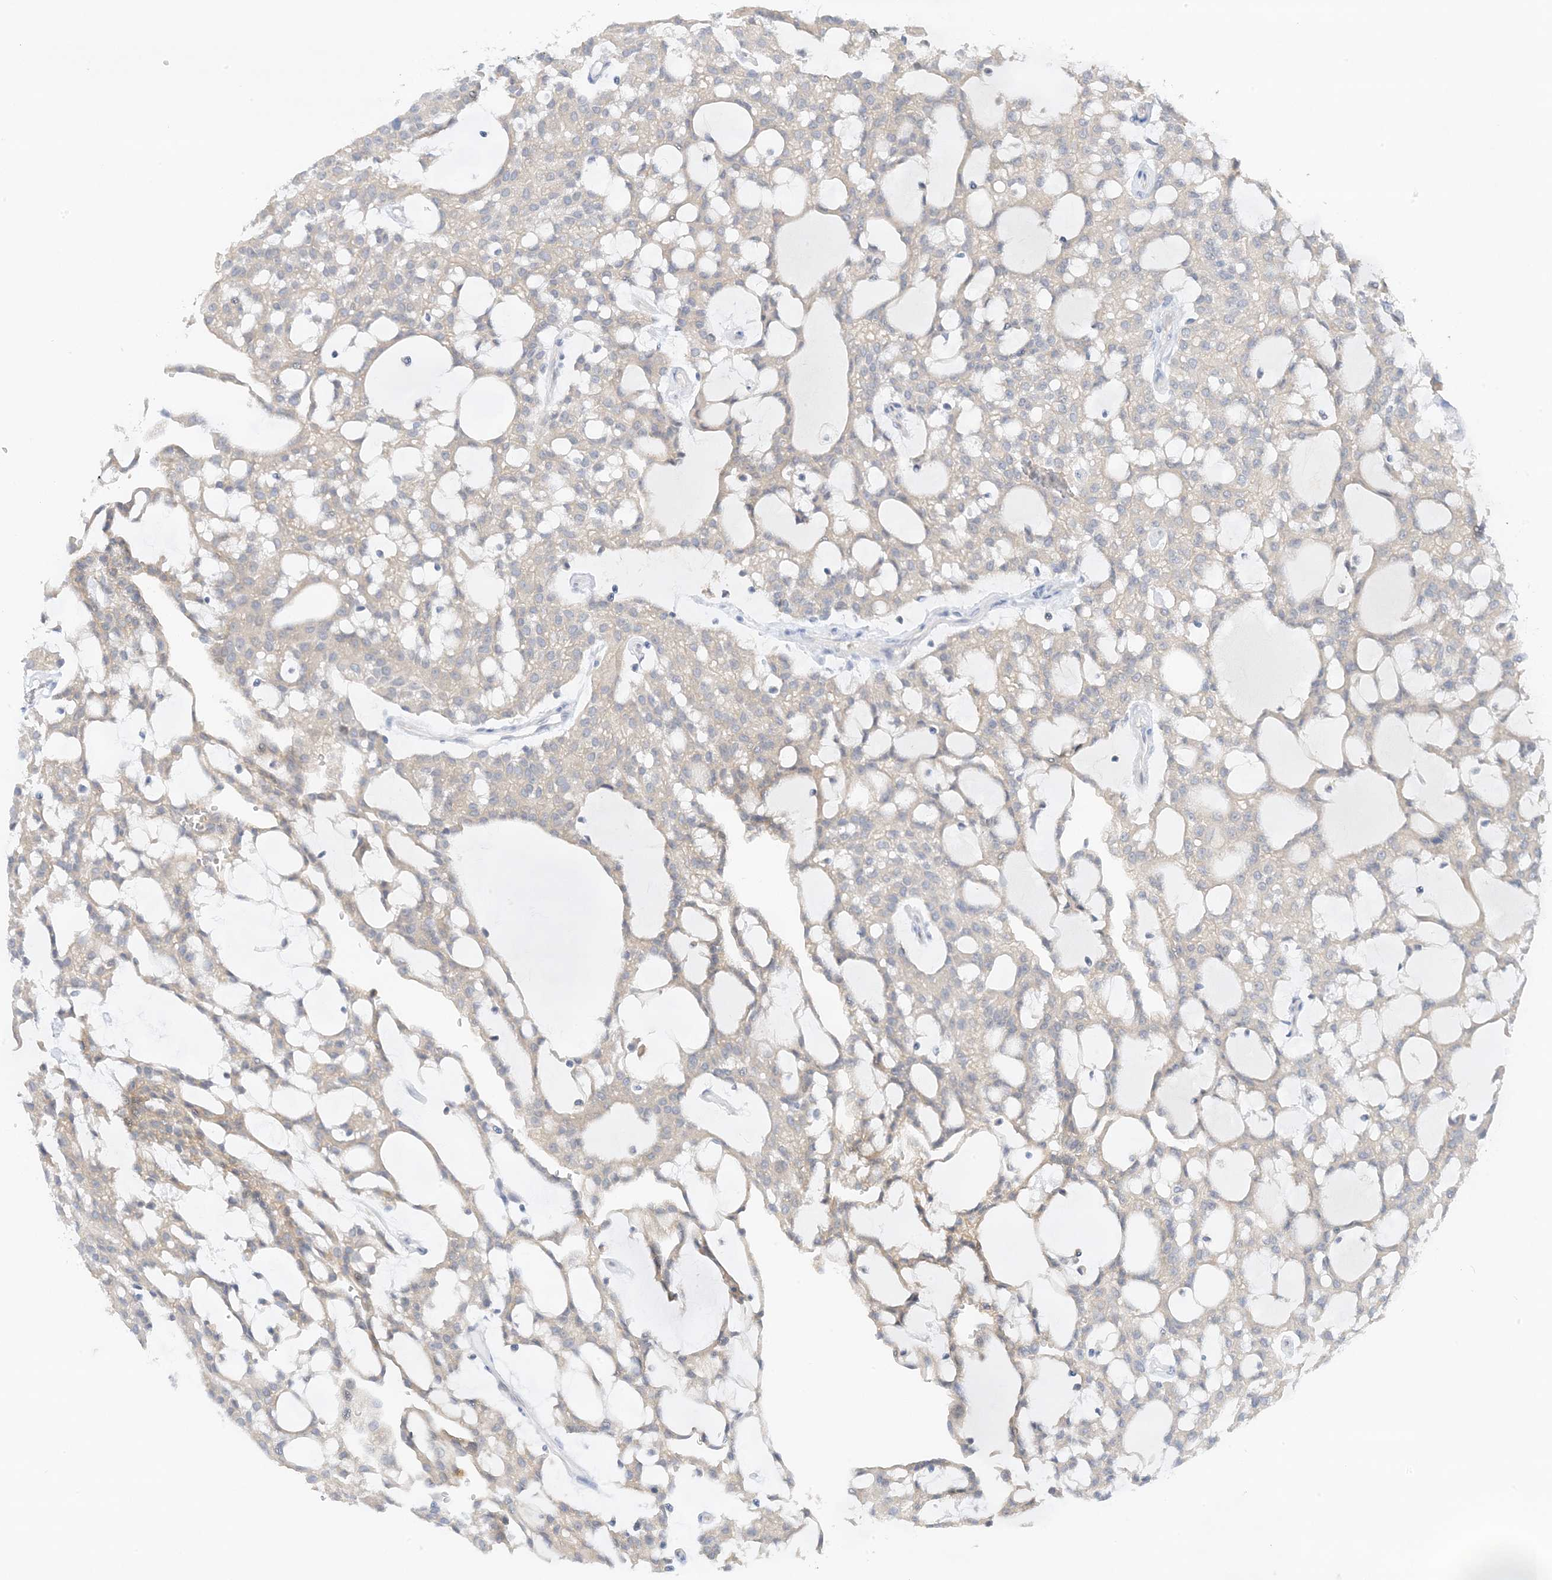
{"staining": {"intensity": "negative", "quantity": "none", "location": "none"}, "tissue": "renal cancer", "cell_type": "Tumor cells", "image_type": "cancer", "snomed": [{"axis": "morphology", "description": "Adenocarcinoma, NOS"}, {"axis": "topography", "description": "Kidney"}], "caption": "The immunohistochemistry histopathology image has no significant expression in tumor cells of adenocarcinoma (renal) tissue.", "gene": "KIFBP", "patient": {"sex": "male", "age": 63}}